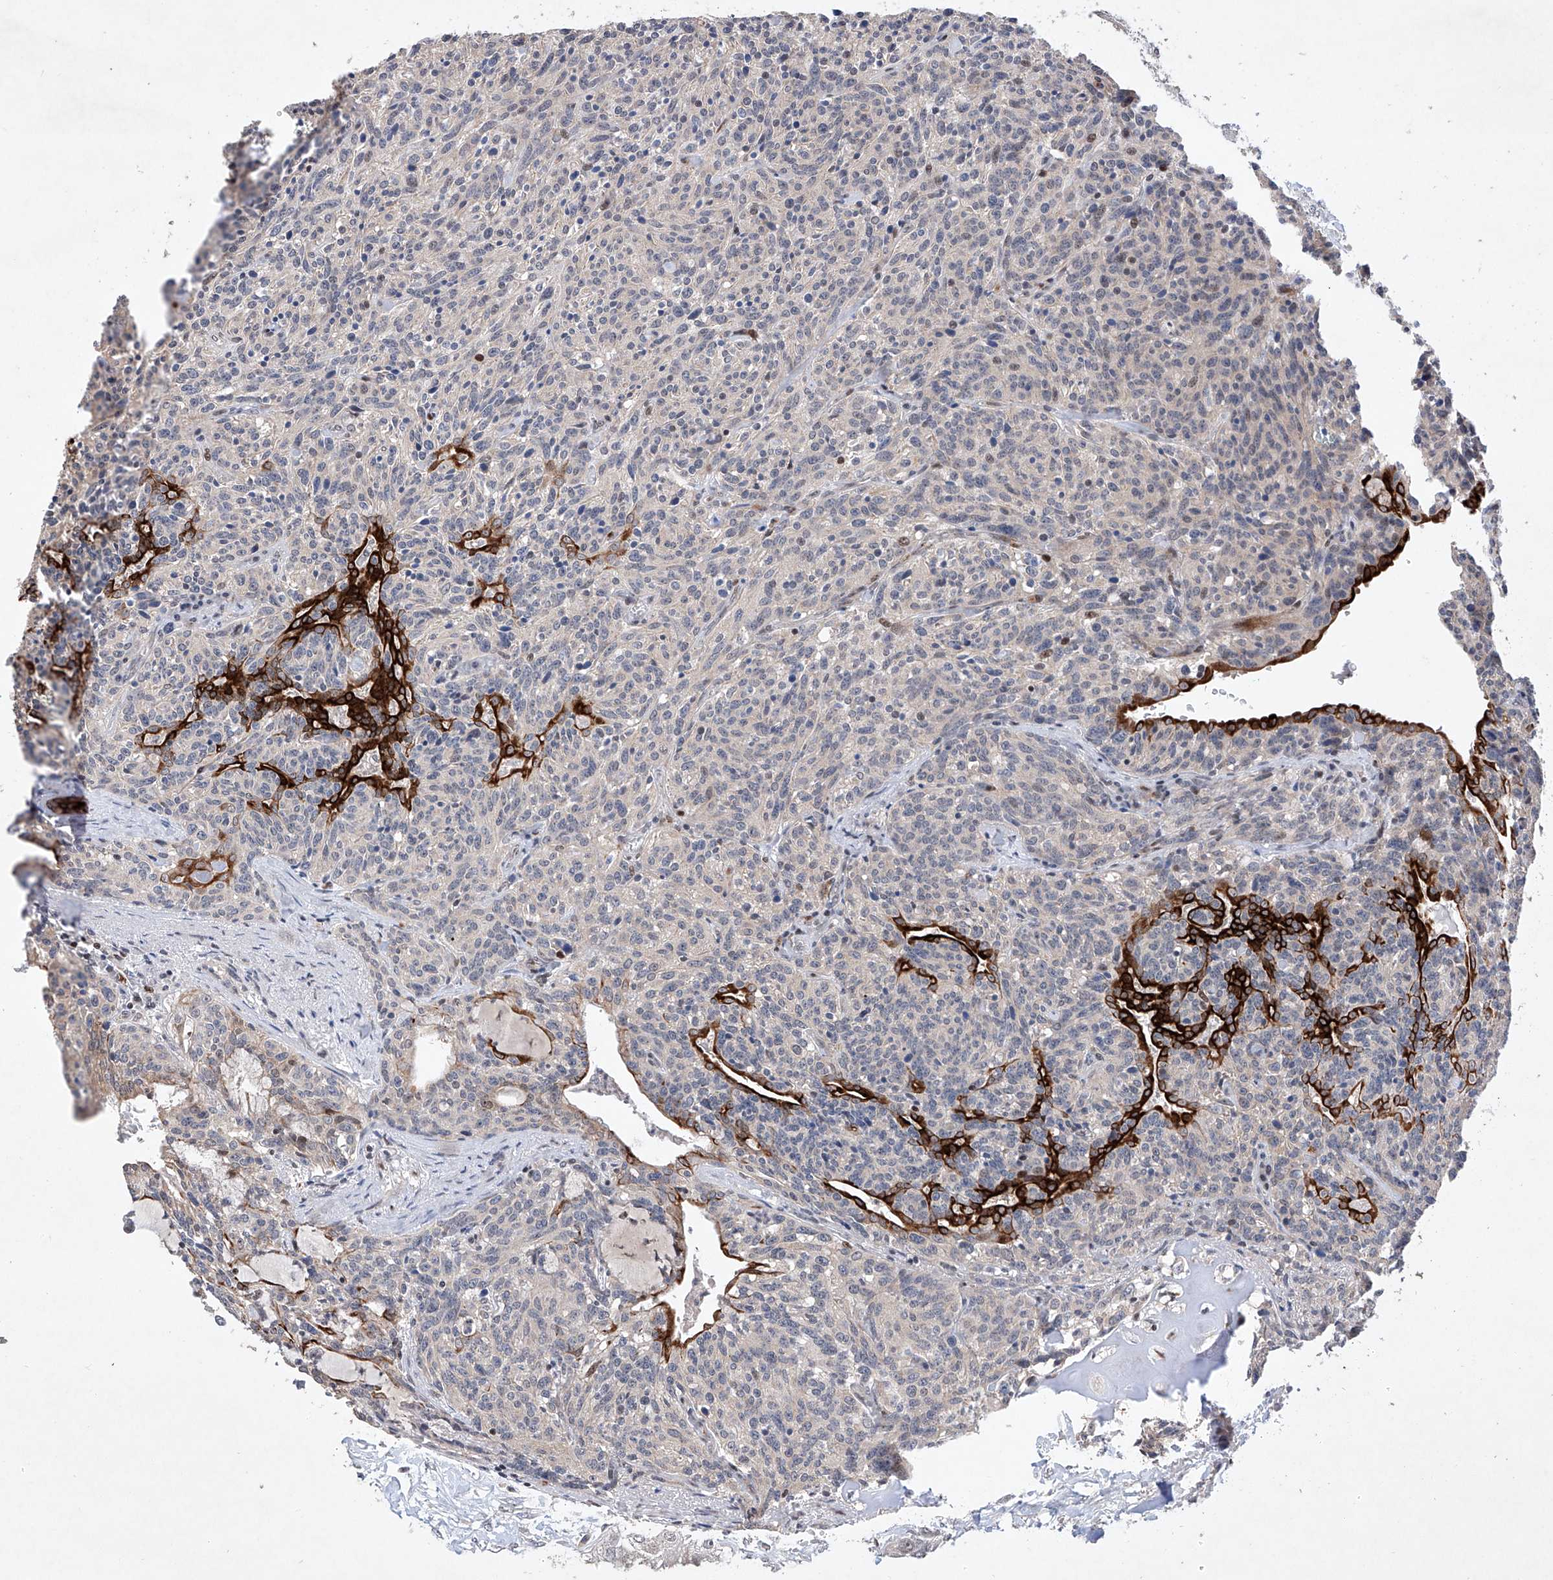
{"staining": {"intensity": "negative", "quantity": "none", "location": "none"}, "tissue": "carcinoid", "cell_type": "Tumor cells", "image_type": "cancer", "snomed": [{"axis": "morphology", "description": "Carcinoid, malignant, NOS"}, {"axis": "topography", "description": "Lung"}], "caption": "Immunohistochemical staining of carcinoid exhibits no significant staining in tumor cells.", "gene": "AFG1L", "patient": {"sex": "female", "age": 46}}